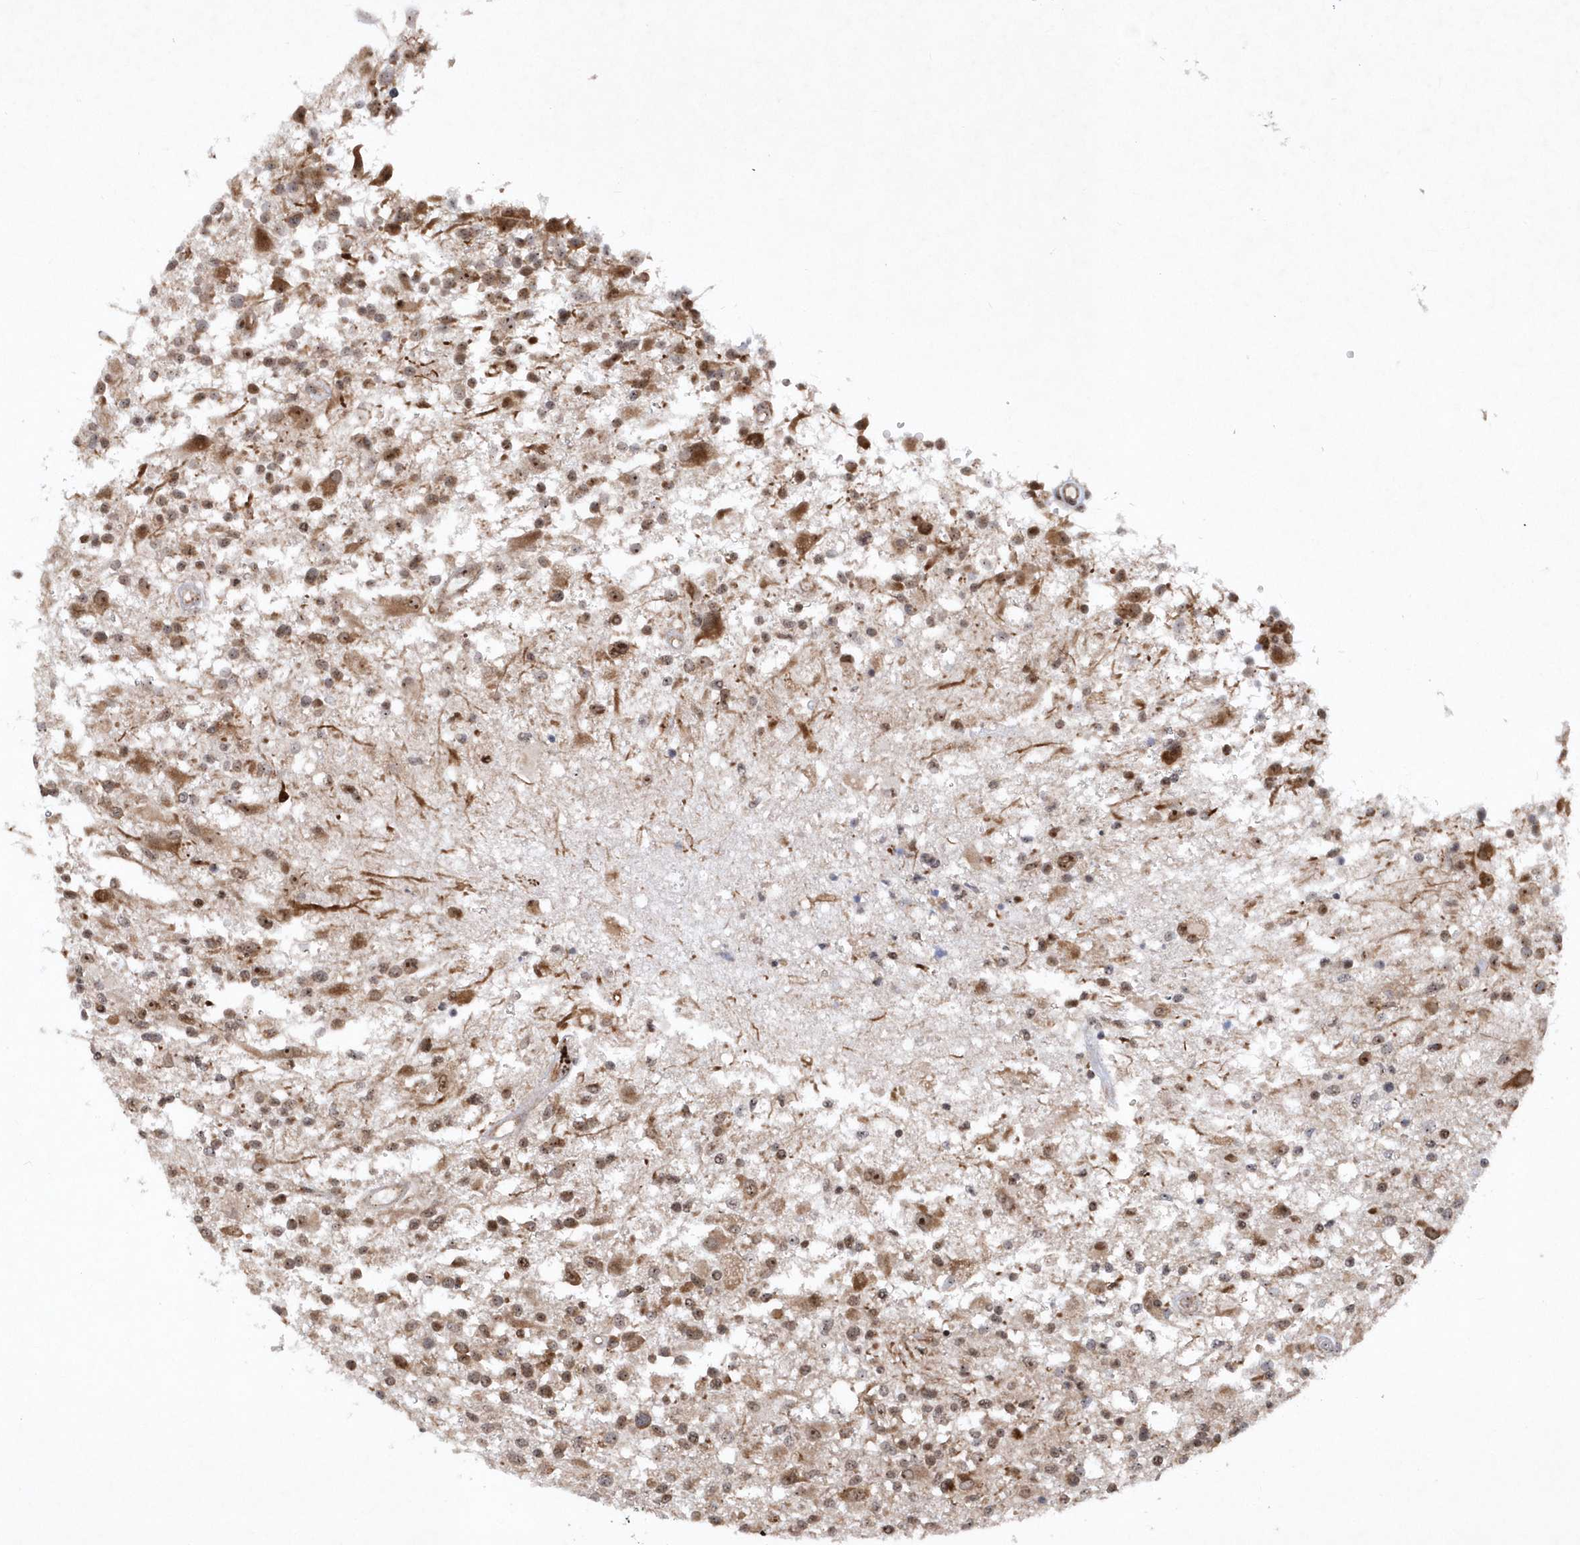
{"staining": {"intensity": "strong", "quantity": ">75%", "location": "cytoplasmic/membranous,nuclear"}, "tissue": "glioma", "cell_type": "Tumor cells", "image_type": "cancer", "snomed": [{"axis": "morphology", "description": "Glioma, malignant, High grade"}, {"axis": "morphology", "description": "Glioblastoma, NOS"}, {"axis": "topography", "description": "Brain"}], "caption": "Immunohistochemical staining of human malignant glioma (high-grade) demonstrates high levels of strong cytoplasmic/membranous and nuclear protein expression in approximately >75% of tumor cells.", "gene": "SOWAHB", "patient": {"sex": "male", "age": 60}}